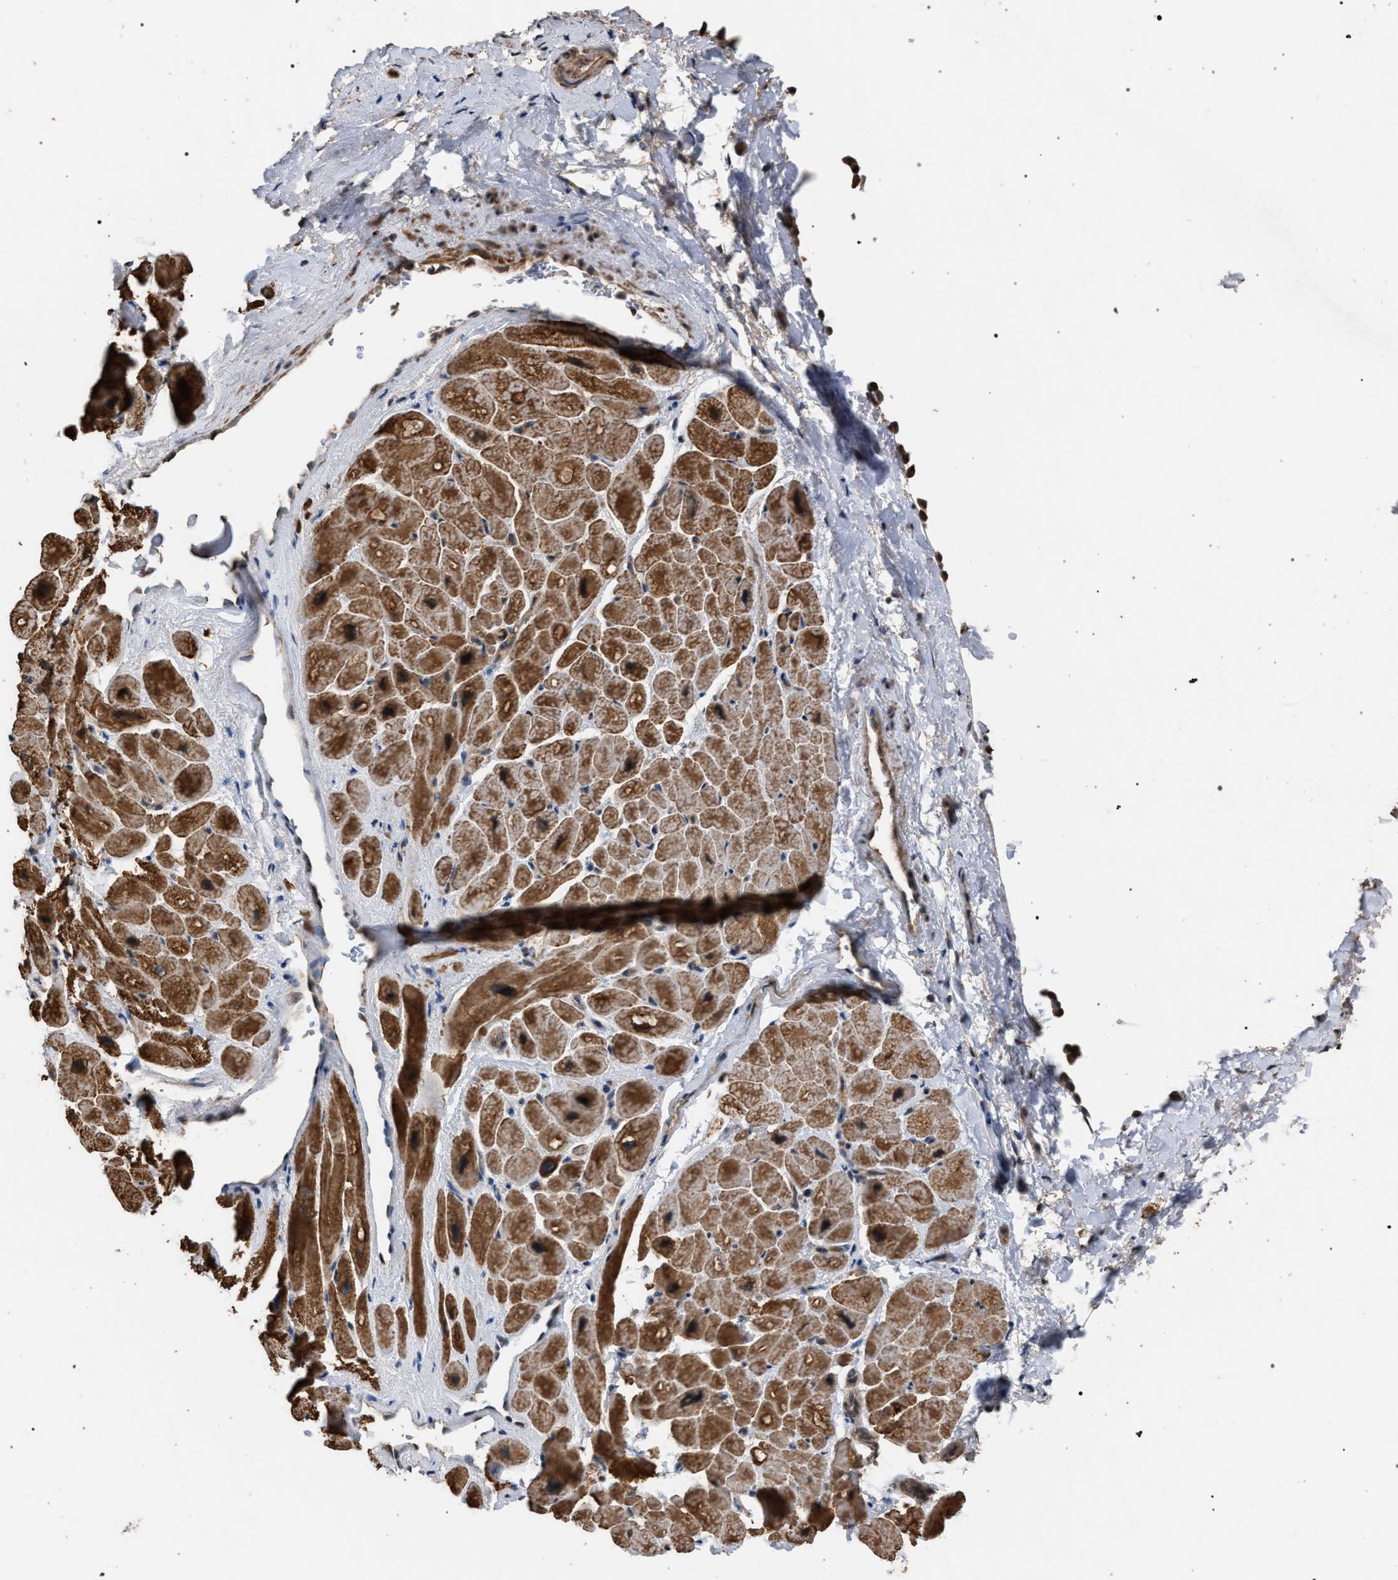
{"staining": {"intensity": "strong", "quantity": ">75%", "location": "cytoplasmic/membranous"}, "tissue": "heart muscle", "cell_type": "Cardiomyocytes", "image_type": "normal", "snomed": [{"axis": "morphology", "description": "Normal tissue, NOS"}, {"axis": "topography", "description": "Heart"}], "caption": "Heart muscle was stained to show a protein in brown. There is high levels of strong cytoplasmic/membranous positivity in about >75% of cardiomyocytes. (Stains: DAB in brown, nuclei in blue, Microscopy: brightfield microscopy at high magnification).", "gene": "NAA35", "patient": {"sex": "male", "age": 49}}